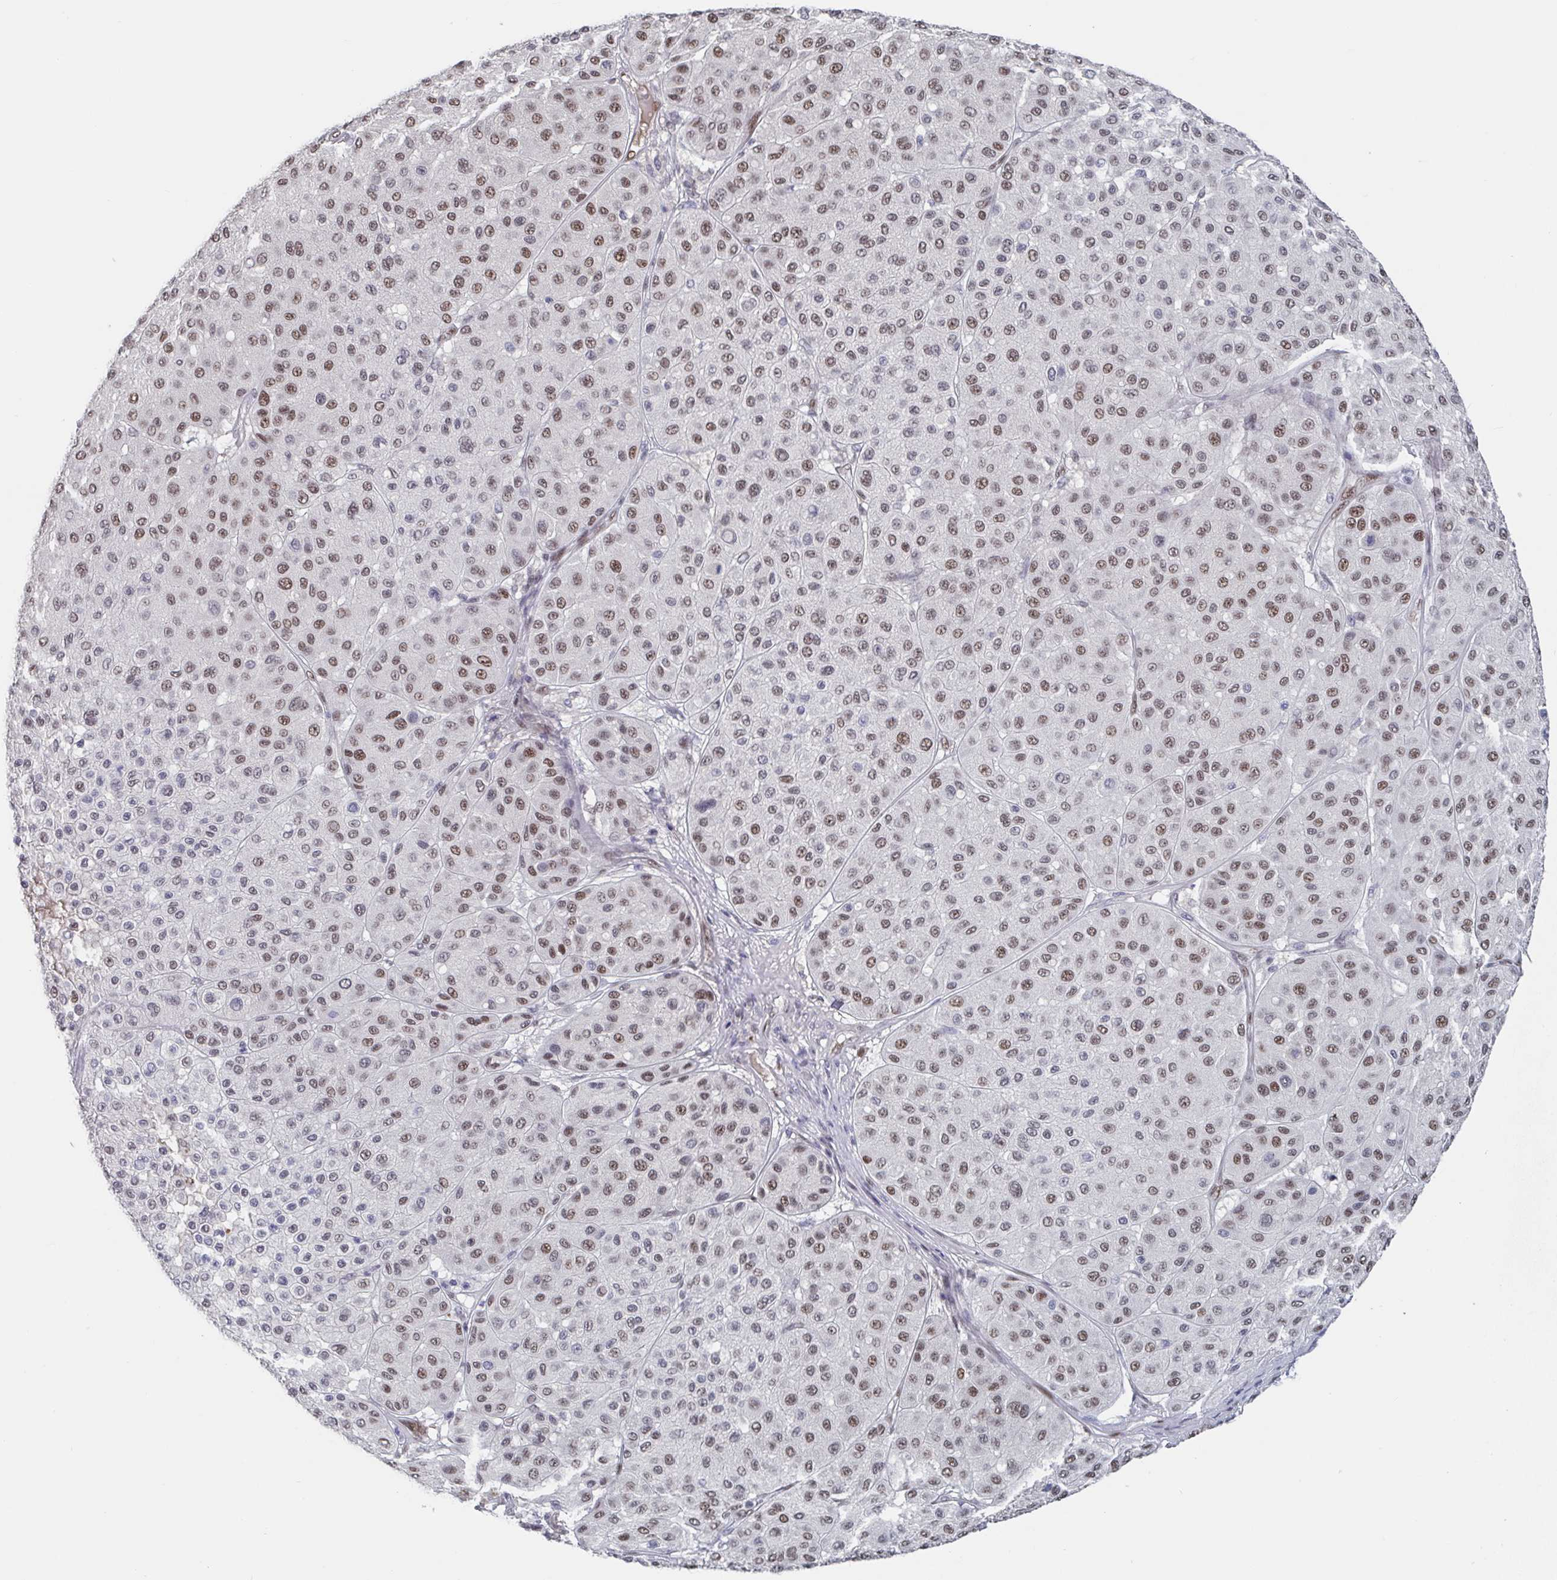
{"staining": {"intensity": "moderate", "quantity": ">75%", "location": "nuclear"}, "tissue": "melanoma", "cell_type": "Tumor cells", "image_type": "cancer", "snomed": [{"axis": "morphology", "description": "Malignant melanoma, Metastatic site"}, {"axis": "topography", "description": "Smooth muscle"}], "caption": "Protein staining of malignant melanoma (metastatic site) tissue exhibits moderate nuclear staining in approximately >75% of tumor cells. The staining was performed using DAB to visualize the protein expression in brown, while the nuclei were stained in blue with hematoxylin (Magnification: 20x).", "gene": "BCL7B", "patient": {"sex": "male", "age": 41}}